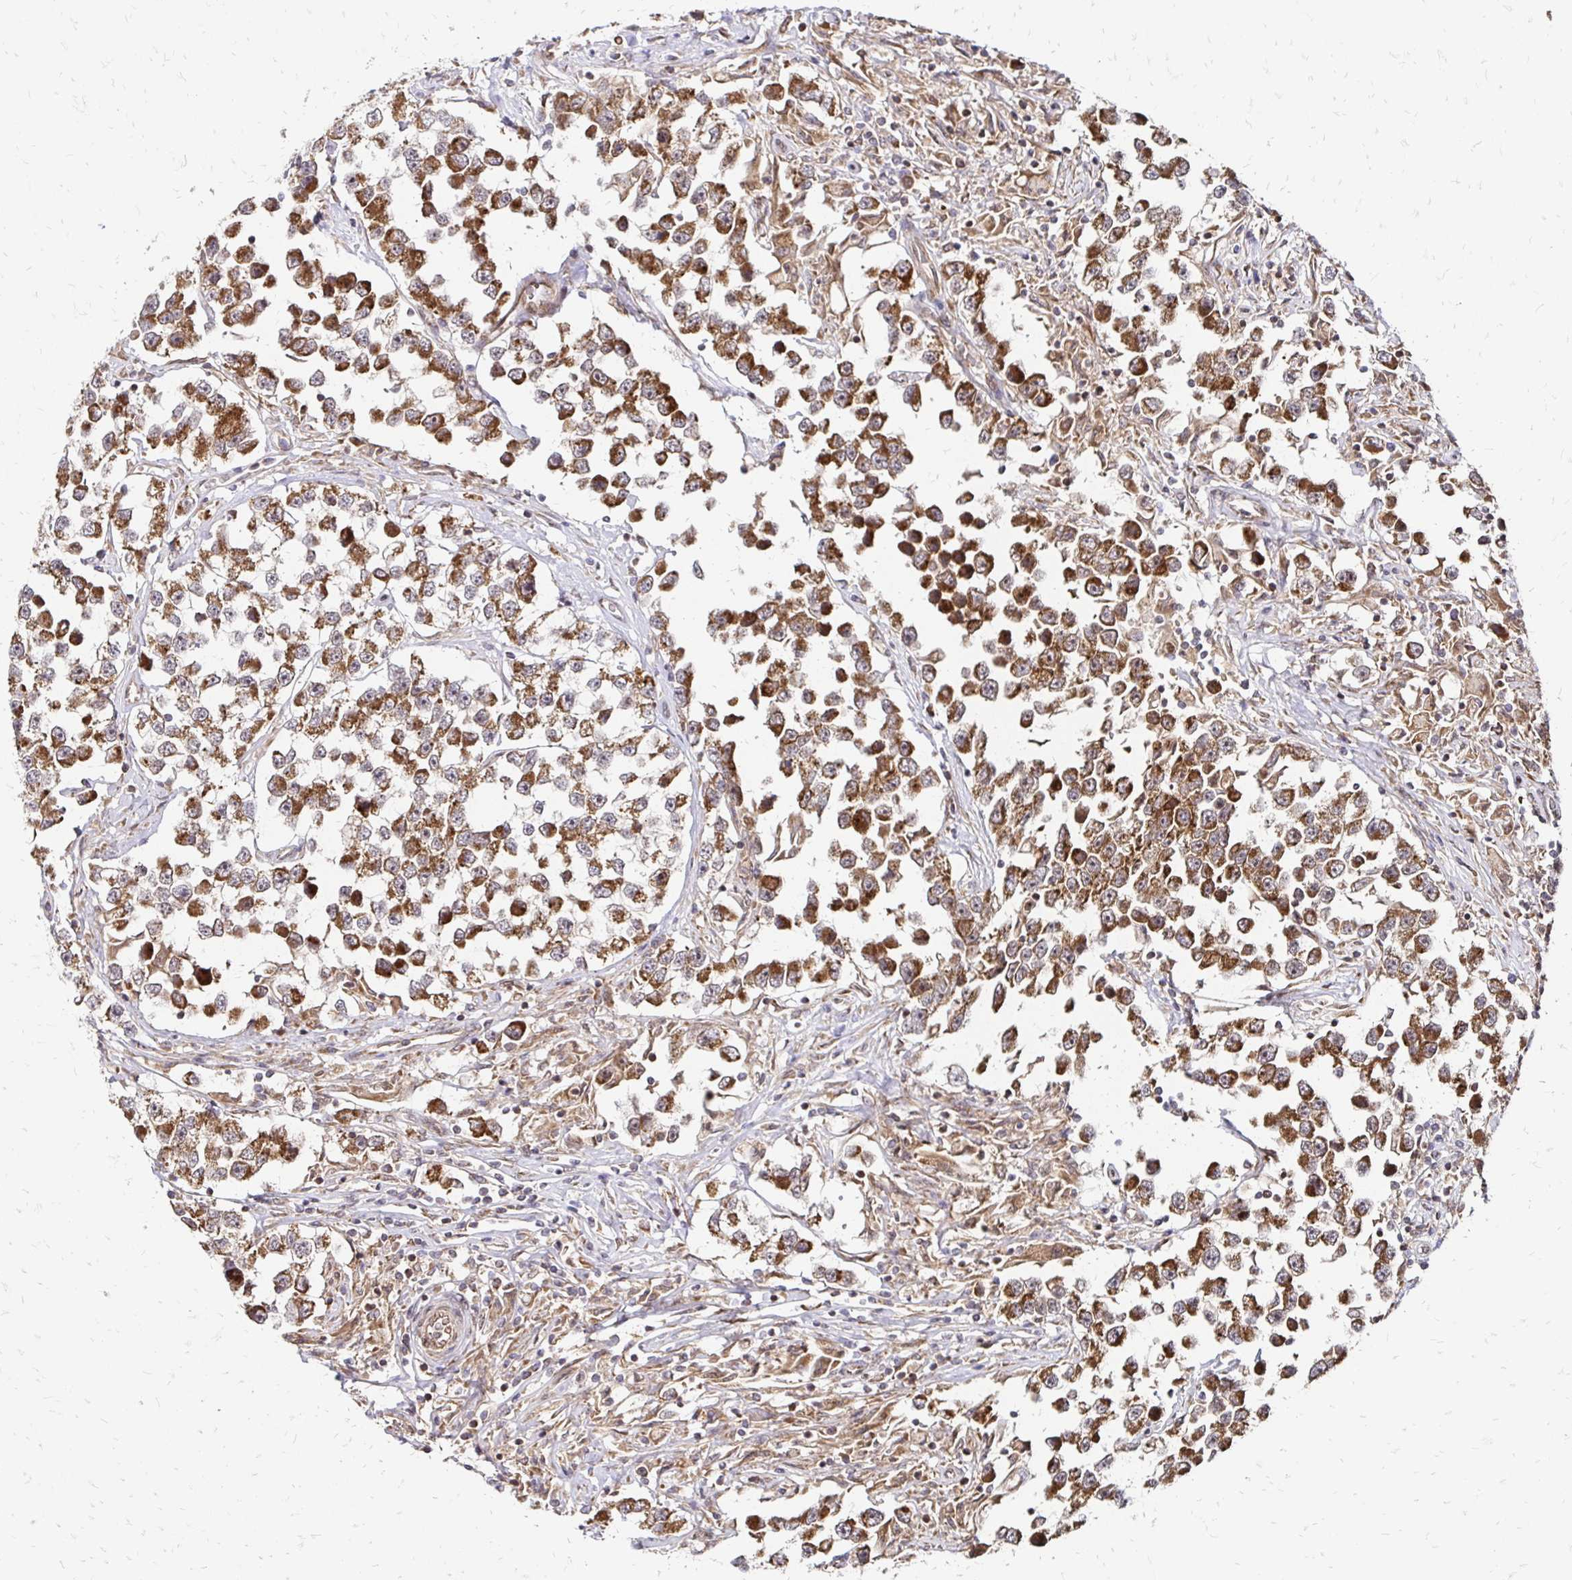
{"staining": {"intensity": "moderate", "quantity": ">75%", "location": "cytoplasmic/membranous"}, "tissue": "testis cancer", "cell_type": "Tumor cells", "image_type": "cancer", "snomed": [{"axis": "morphology", "description": "Seminoma, NOS"}, {"axis": "topography", "description": "Testis"}], "caption": "Immunohistochemical staining of human testis cancer demonstrates medium levels of moderate cytoplasmic/membranous protein expression in approximately >75% of tumor cells.", "gene": "ZW10", "patient": {"sex": "male", "age": 46}}